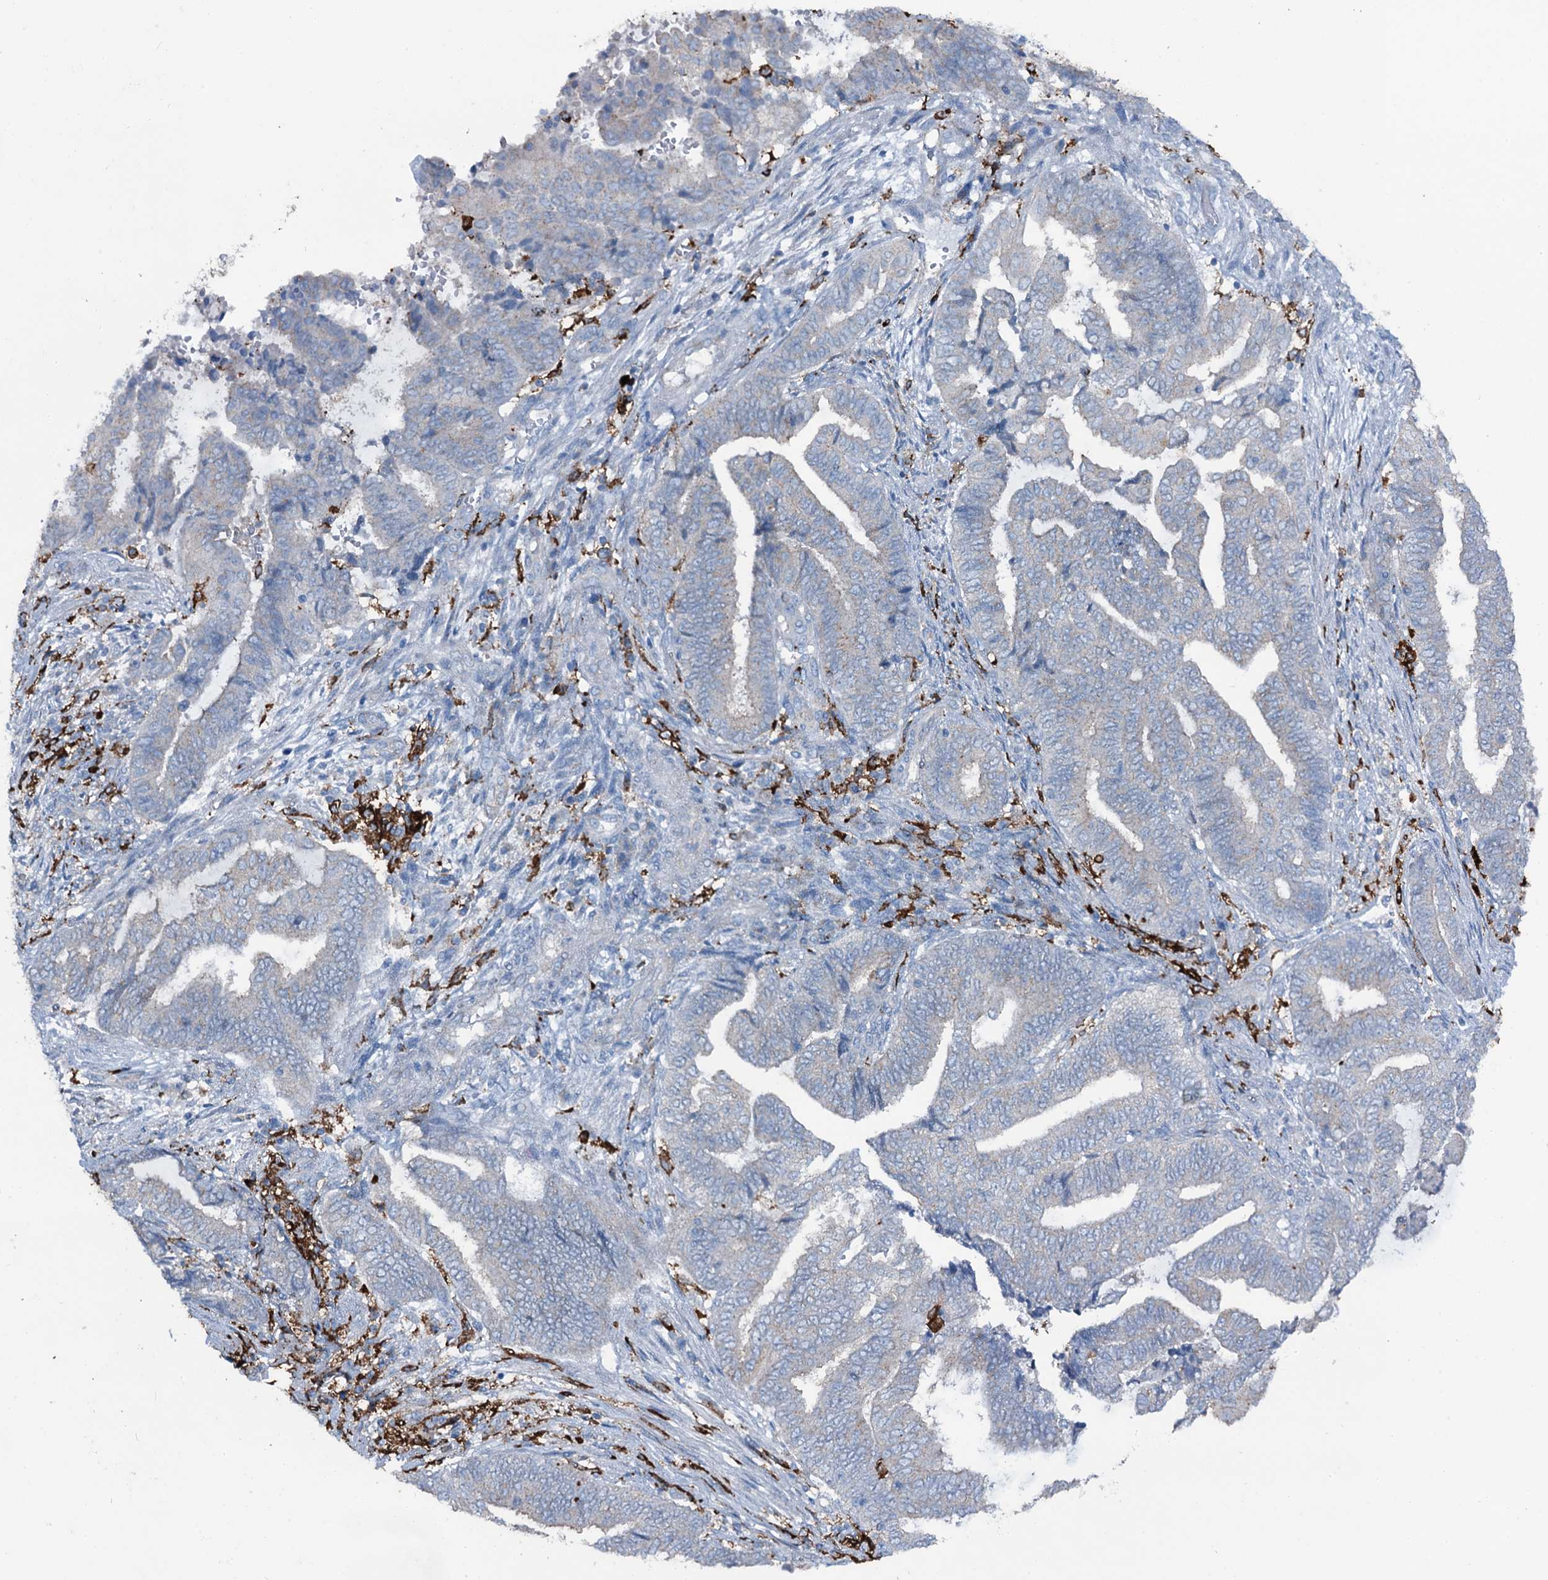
{"staining": {"intensity": "negative", "quantity": "none", "location": "none"}, "tissue": "endometrial cancer", "cell_type": "Tumor cells", "image_type": "cancer", "snomed": [{"axis": "morphology", "description": "Adenocarcinoma, NOS"}, {"axis": "topography", "description": "Uterus"}, {"axis": "topography", "description": "Endometrium"}], "caption": "High magnification brightfield microscopy of endometrial cancer (adenocarcinoma) stained with DAB (brown) and counterstained with hematoxylin (blue): tumor cells show no significant staining. (Brightfield microscopy of DAB (3,3'-diaminobenzidine) immunohistochemistry at high magnification).", "gene": "OSBPL2", "patient": {"sex": "female", "age": 70}}